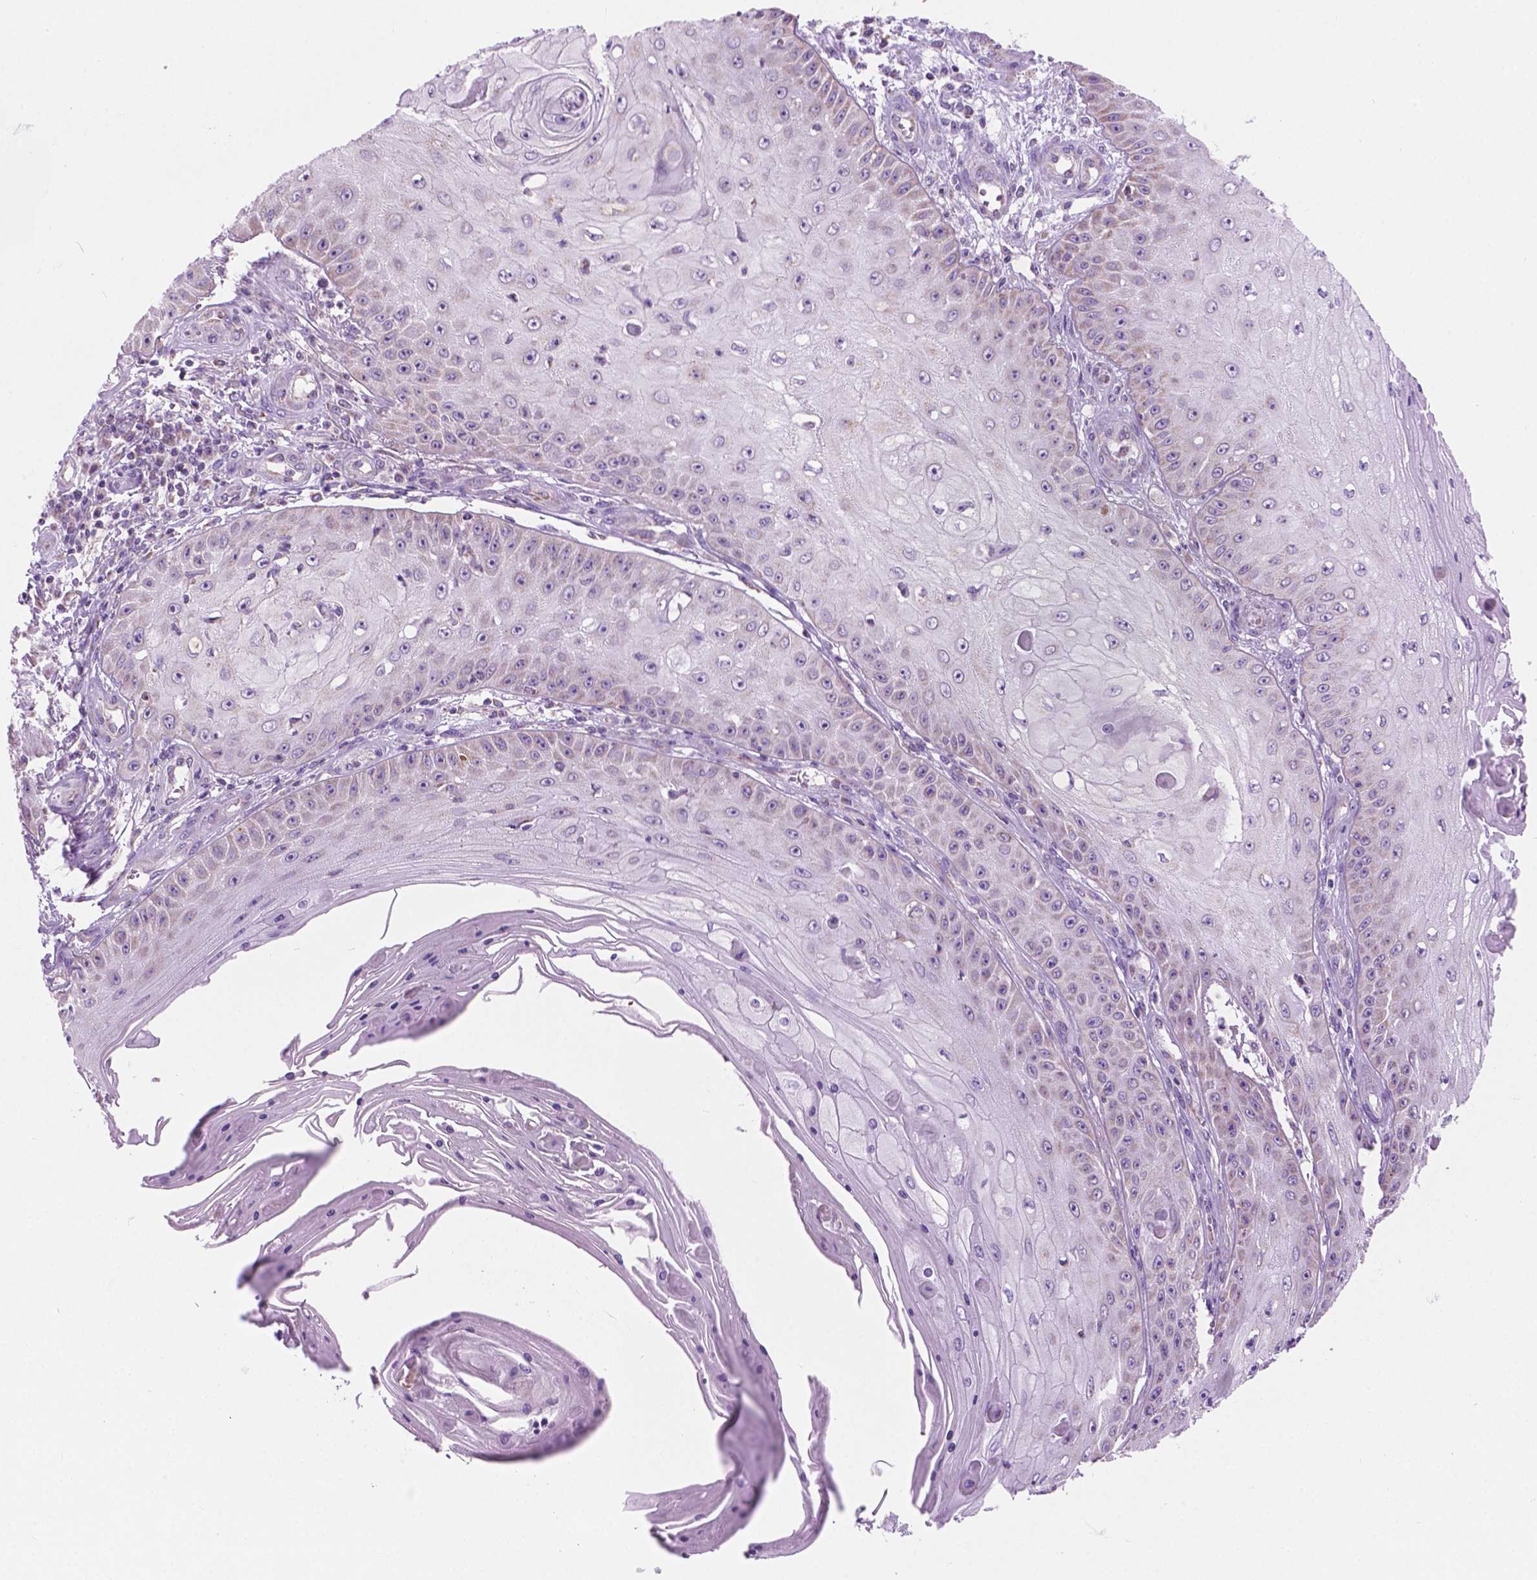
{"staining": {"intensity": "negative", "quantity": "none", "location": "none"}, "tissue": "skin cancer", "cell_type": "Tumor cells", "image_type": "cancer", "snomed": [{"axis": "morphology", "description": "Squamous cell carcinoma, NOS"}, {"axis": "topography", "description": "Skin"}], "caption": "Tumor cells show no significant staining in skin cancer.", "gene": "CSPG5", "patient": {"sex": "male", "age": 70}}